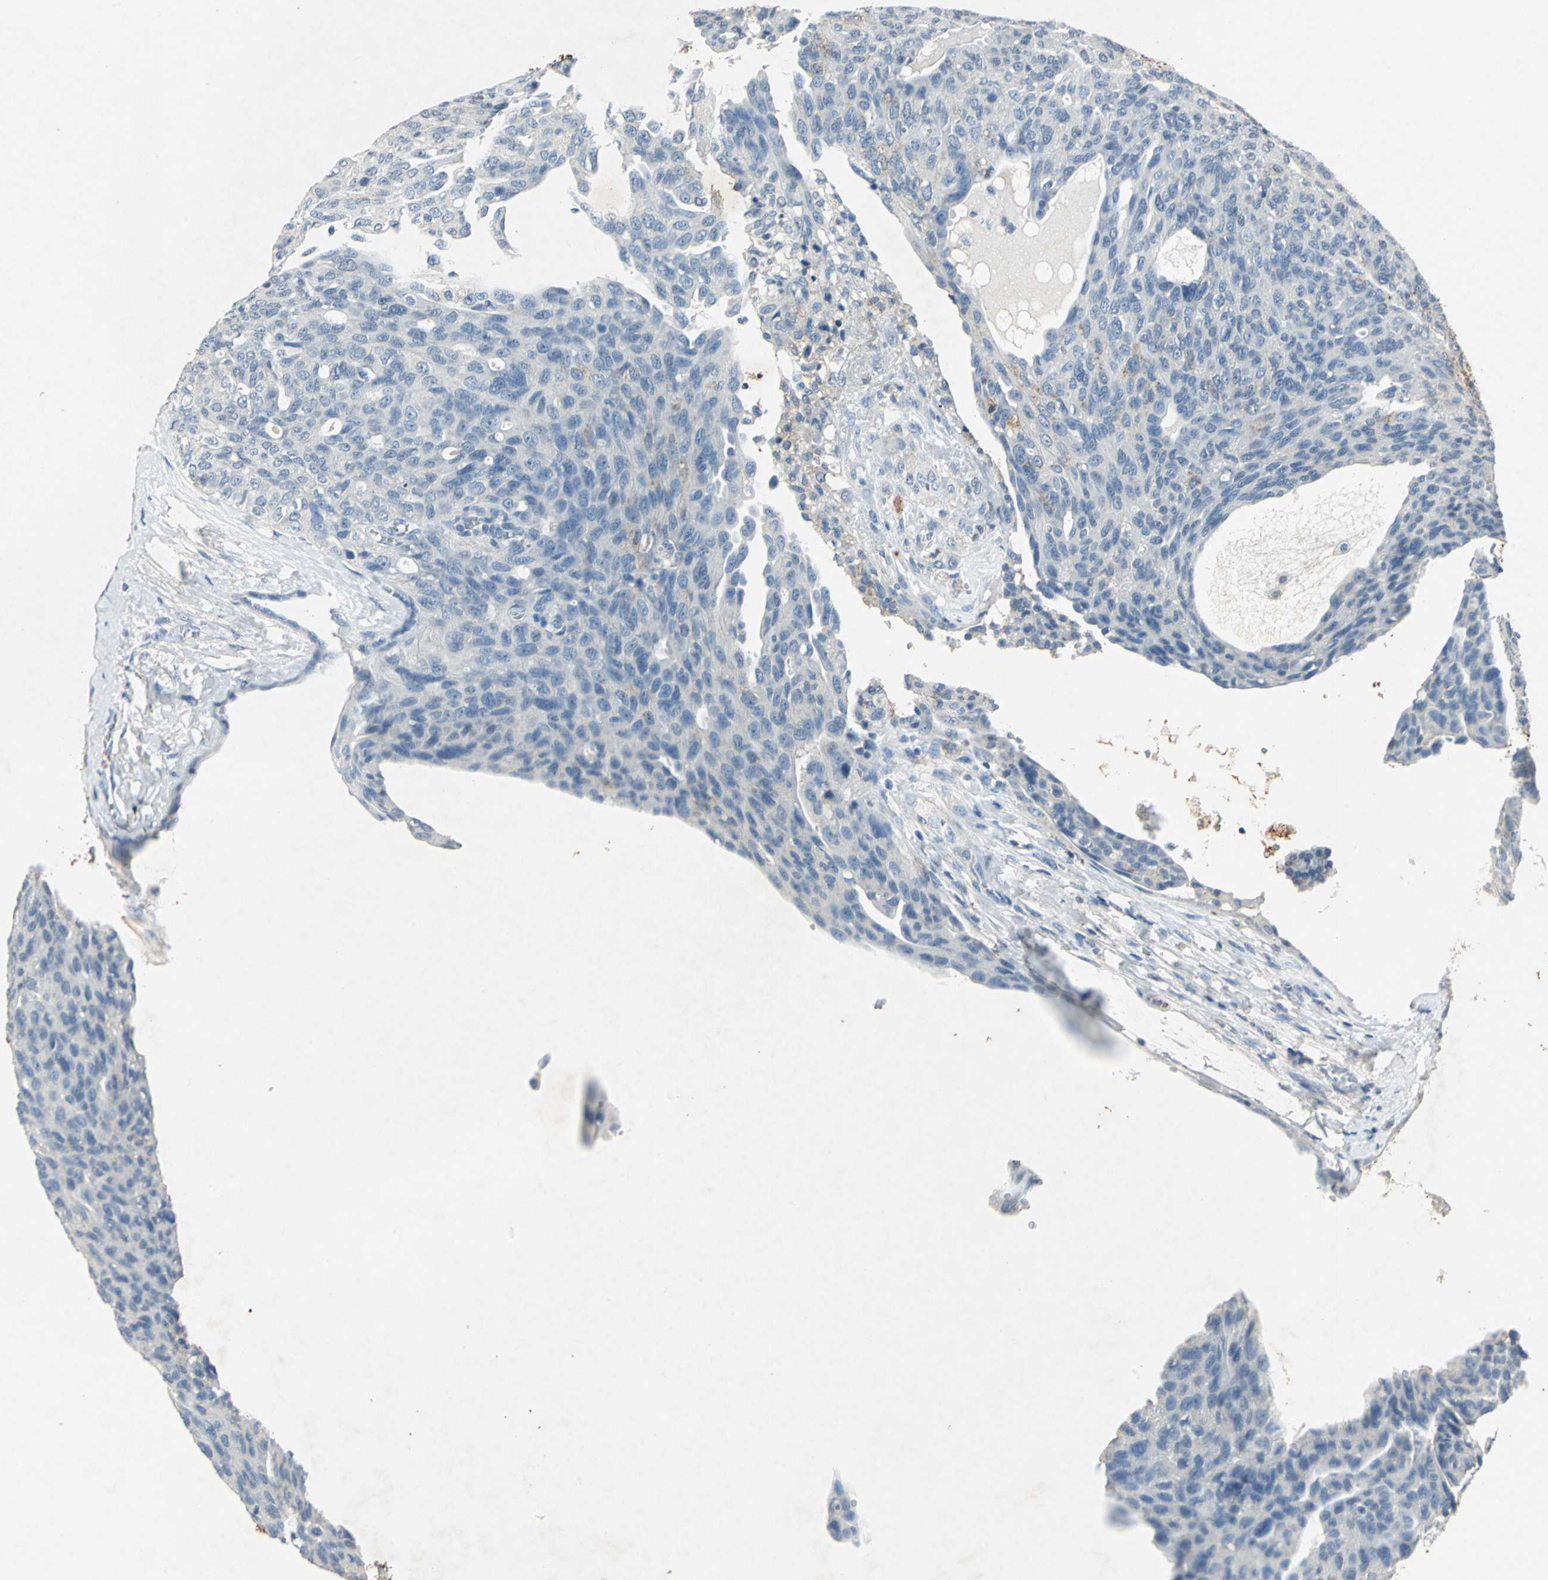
{"staining": {"intensity": "negative", "quantity": "none", "location": "none"}, "tissue": "ovarian cancer", "cell_type": "Tumor cells", "image_type": "cancer", "snomed": [{"axis": "morphology", "description": "Carcinoma, endometroid"}, {"axis": "topography", "description": "Ovary"}], "caption": "High magnification brightfield microscopy of ovarian cancer stained with DAB (brown) and counterstained with hematoxylin (blue): tumor cells show no significant staining. (Stains: DAB immunohistochemistry (IHC) with hematoxylin counter stain, Microscopy: brightfield microscopy at high magnification).", "gene": "CAMK2B", "patient": {"sex": "female", "age": 60}}